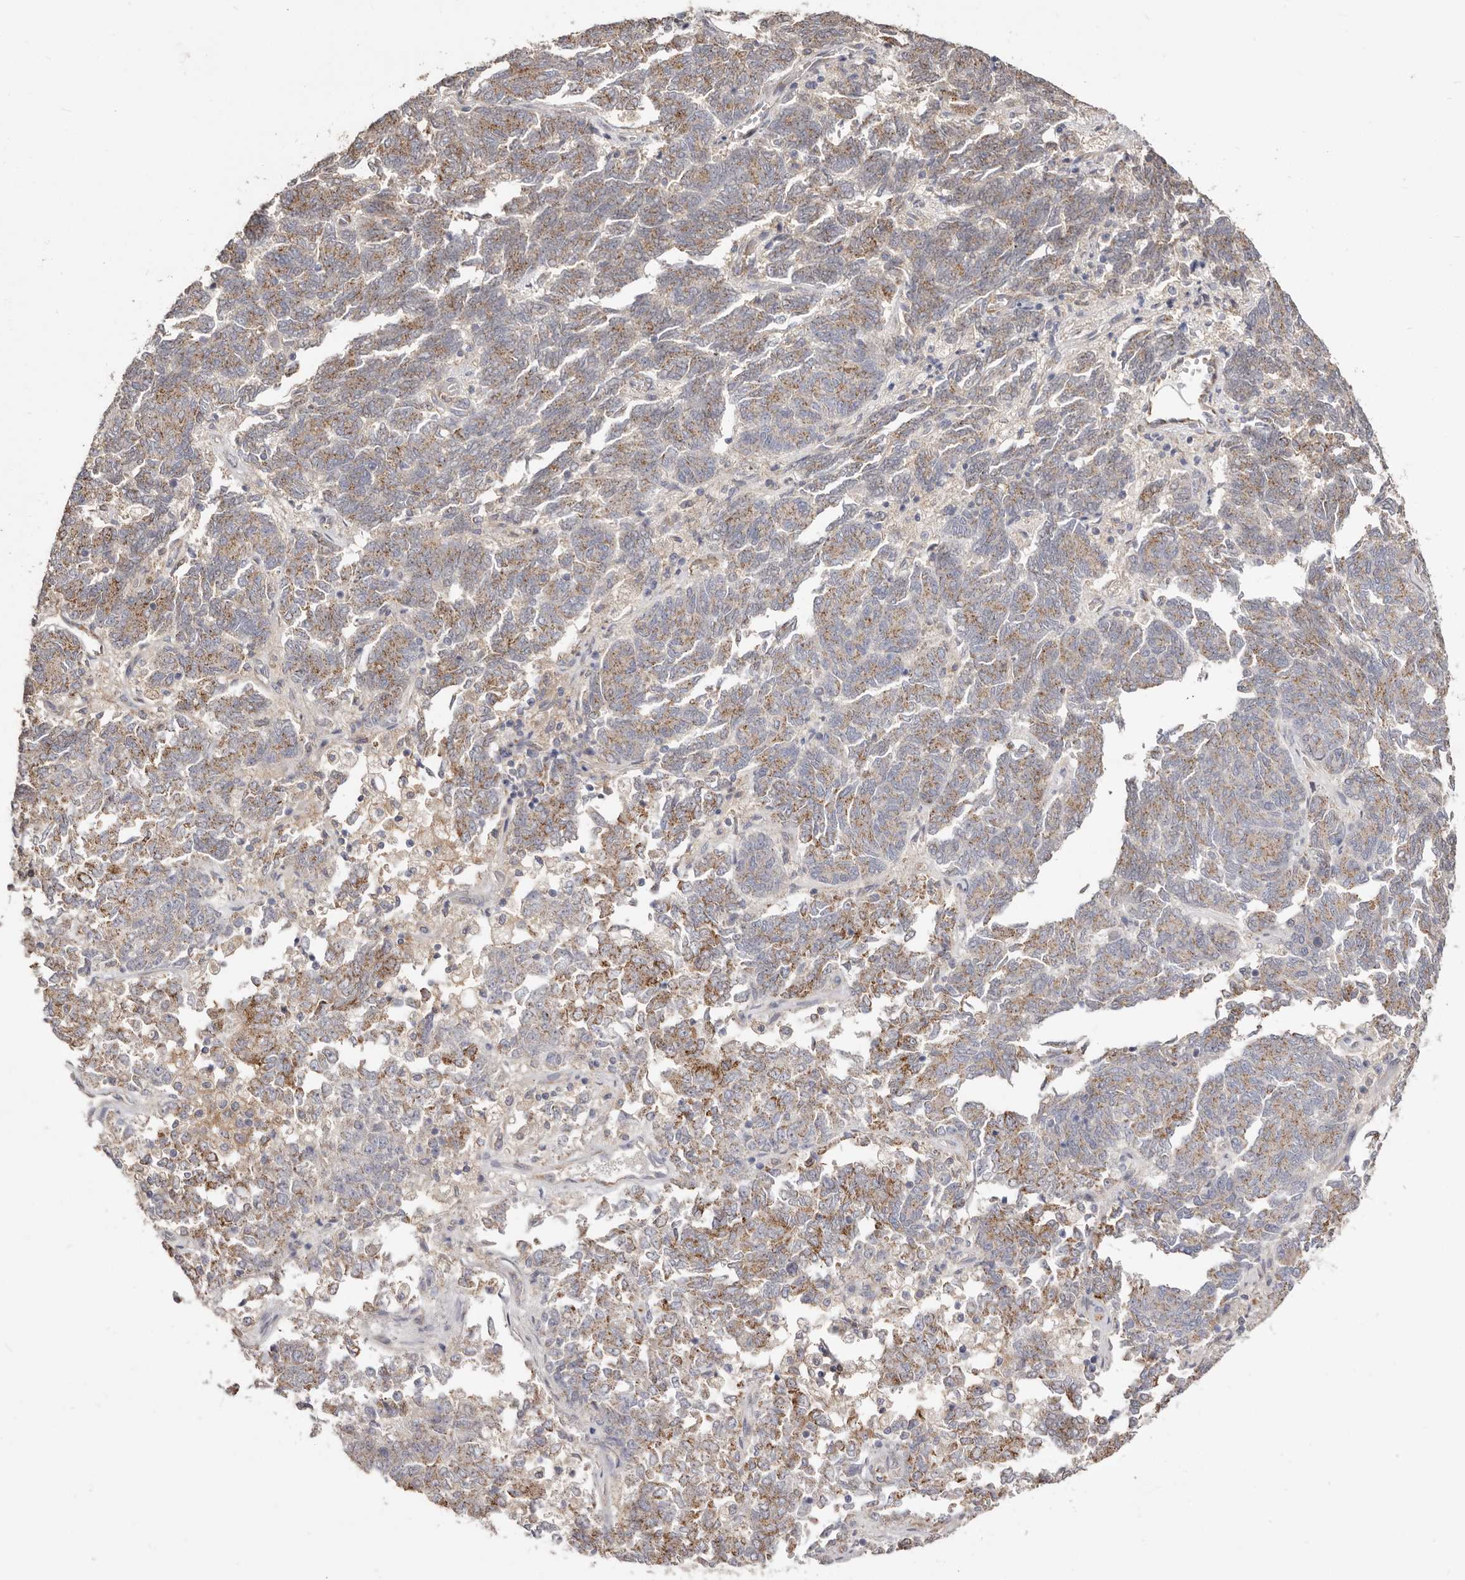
{"staining": {"intensity": "moderate", "quantity": ">75%", "location": "cytoplasmic/membranous"}, "tissue": "endometrial cancer", "cell_type": "Tumor cells", "image_type": "cancer", "snomed": [{"axis": "morphology", "description": "Adenocarcinoma, NOS"}, {"axis": "topography", "description": "Endometrium"}], "caption": "An image showing moderate cytoplasmic/membranous staining in about >75% of tumor cells in endometrial cancer, as visualized by brown immunohistochemical staining.", "gene": "LRRC25", "patient": {"sex": "female", "age": 80}}